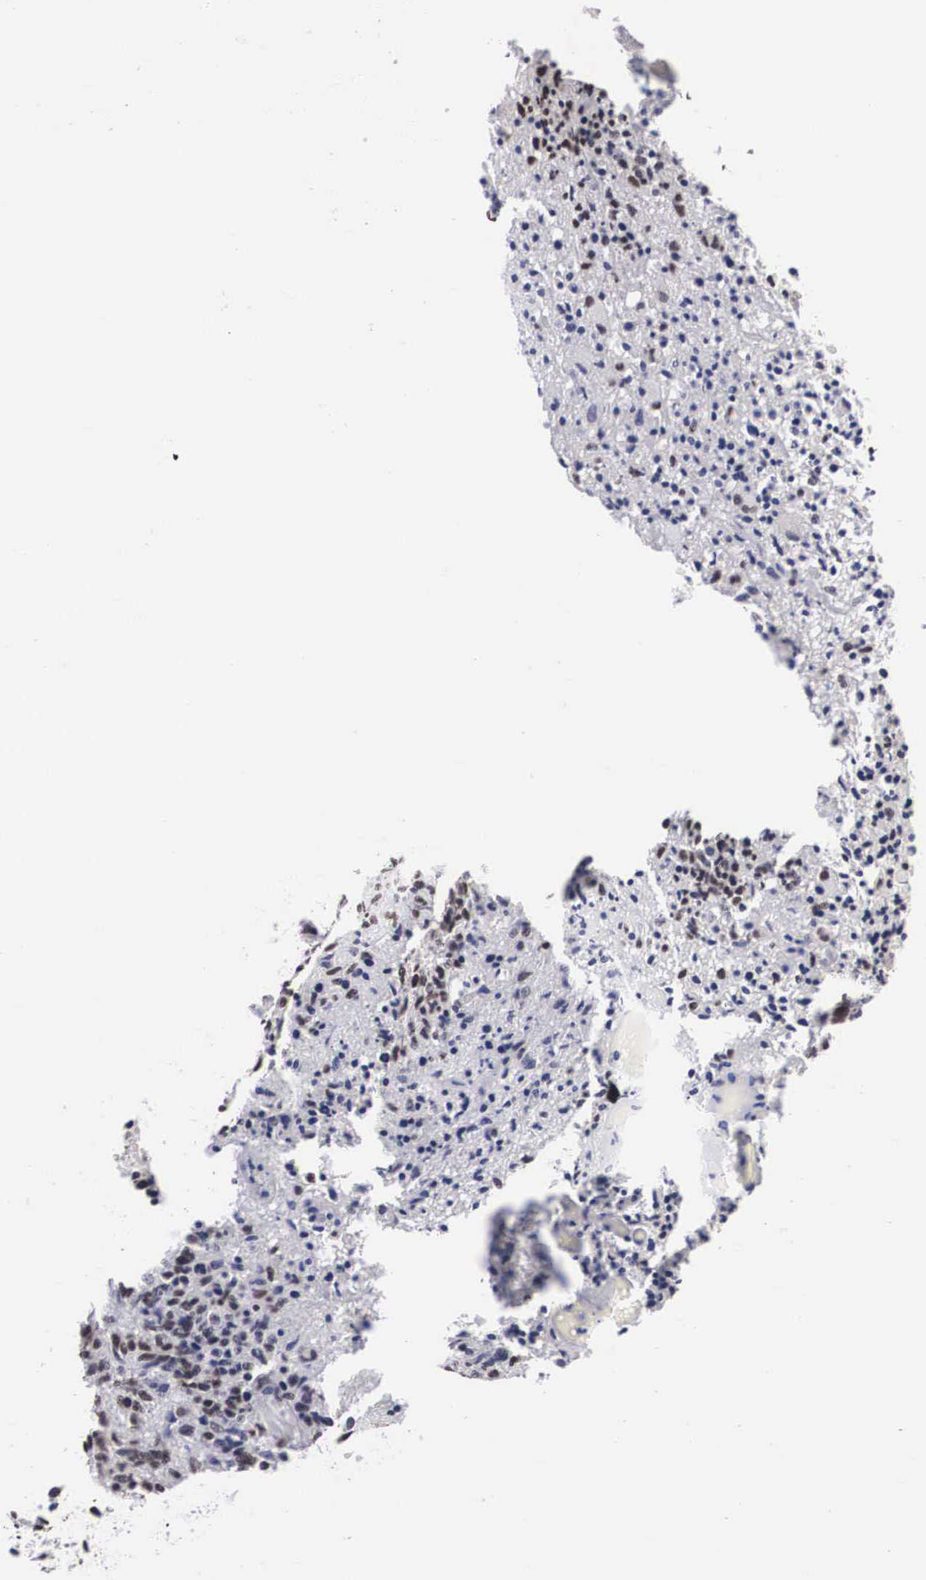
{"staining": {"intensity": "weak", "quantity": ">75%", "location": "nuclear"}, "tissue": "glioma", "cell_type": "Tumor cells", "image_type": "cancer", "snomed": [{"axis": "morphology", "description": "Glioma, malignant, High grade"}, {"axis": "topography", "description": "Brain"}], "caption": "Approximately >75% of tumor cells in malignant high-grade glioma show weak nuclear protein expression as visualized by brown immunohistochemical staining.", "gene": "ACIN1", "patient": {"sex": "male", "age": 36}}